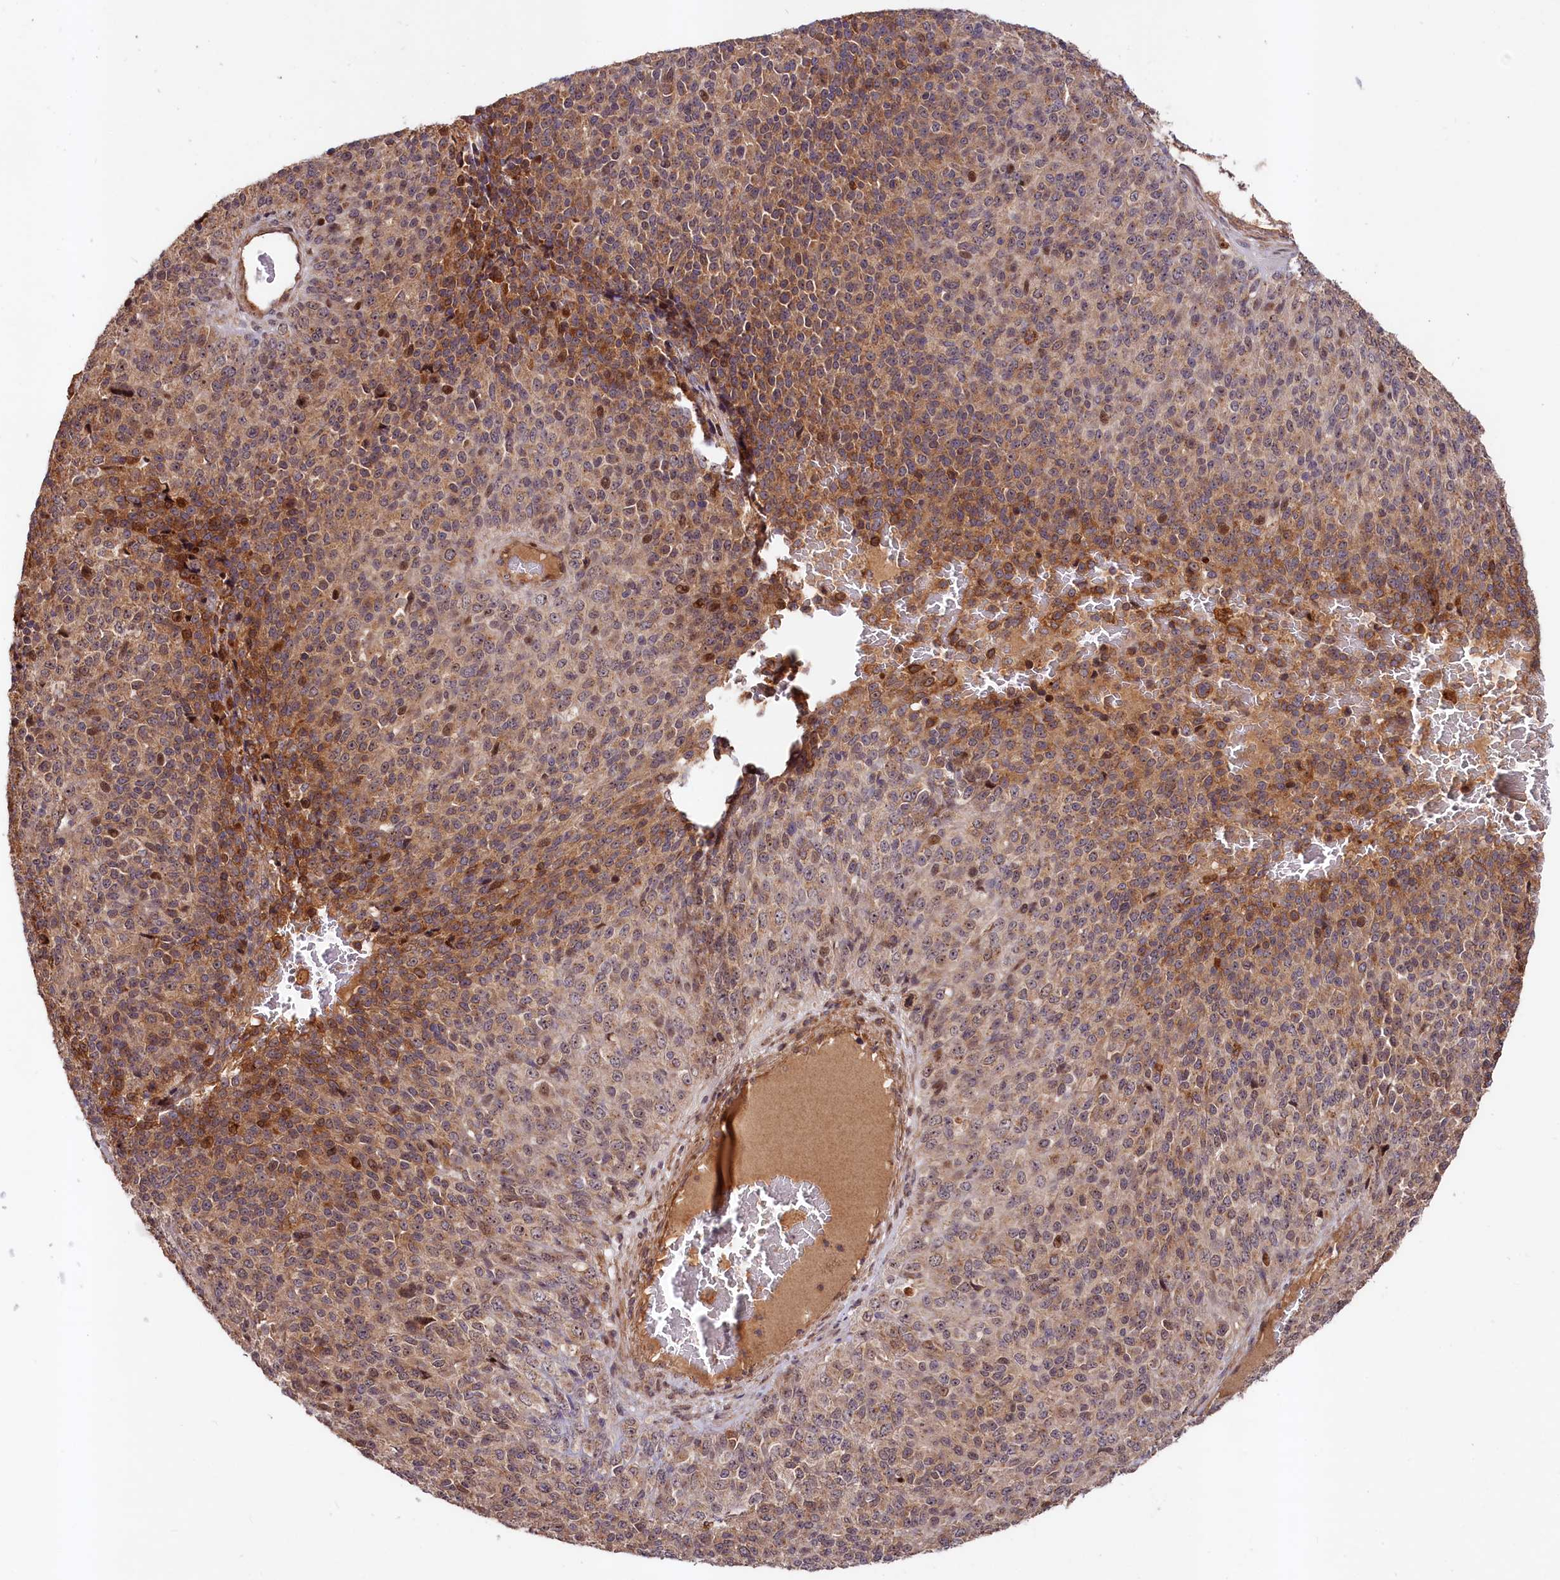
{"staining": {"intensity": "moderate", "quantity": ">75%", "location": "cytoplasmic/membranous,nuclear"}, "tissue": "melanoma", "cell_type": "Tumor cells", "image_type": "cancer", "snomed": [{"axis": "morphology", "description": "Malignant melanoma, Metastatic site"}, {"axis": "topography", "description": "Brain"}], "caption": "Immunohistochemical staining of melanoma exhibits medium levels of moderate cytoplasmic/membranous and nuclear protein positivity in approximately >75% of tumor cells.", "gene": "NEDD1", "patient": {"sex": "female", "age": 56}}